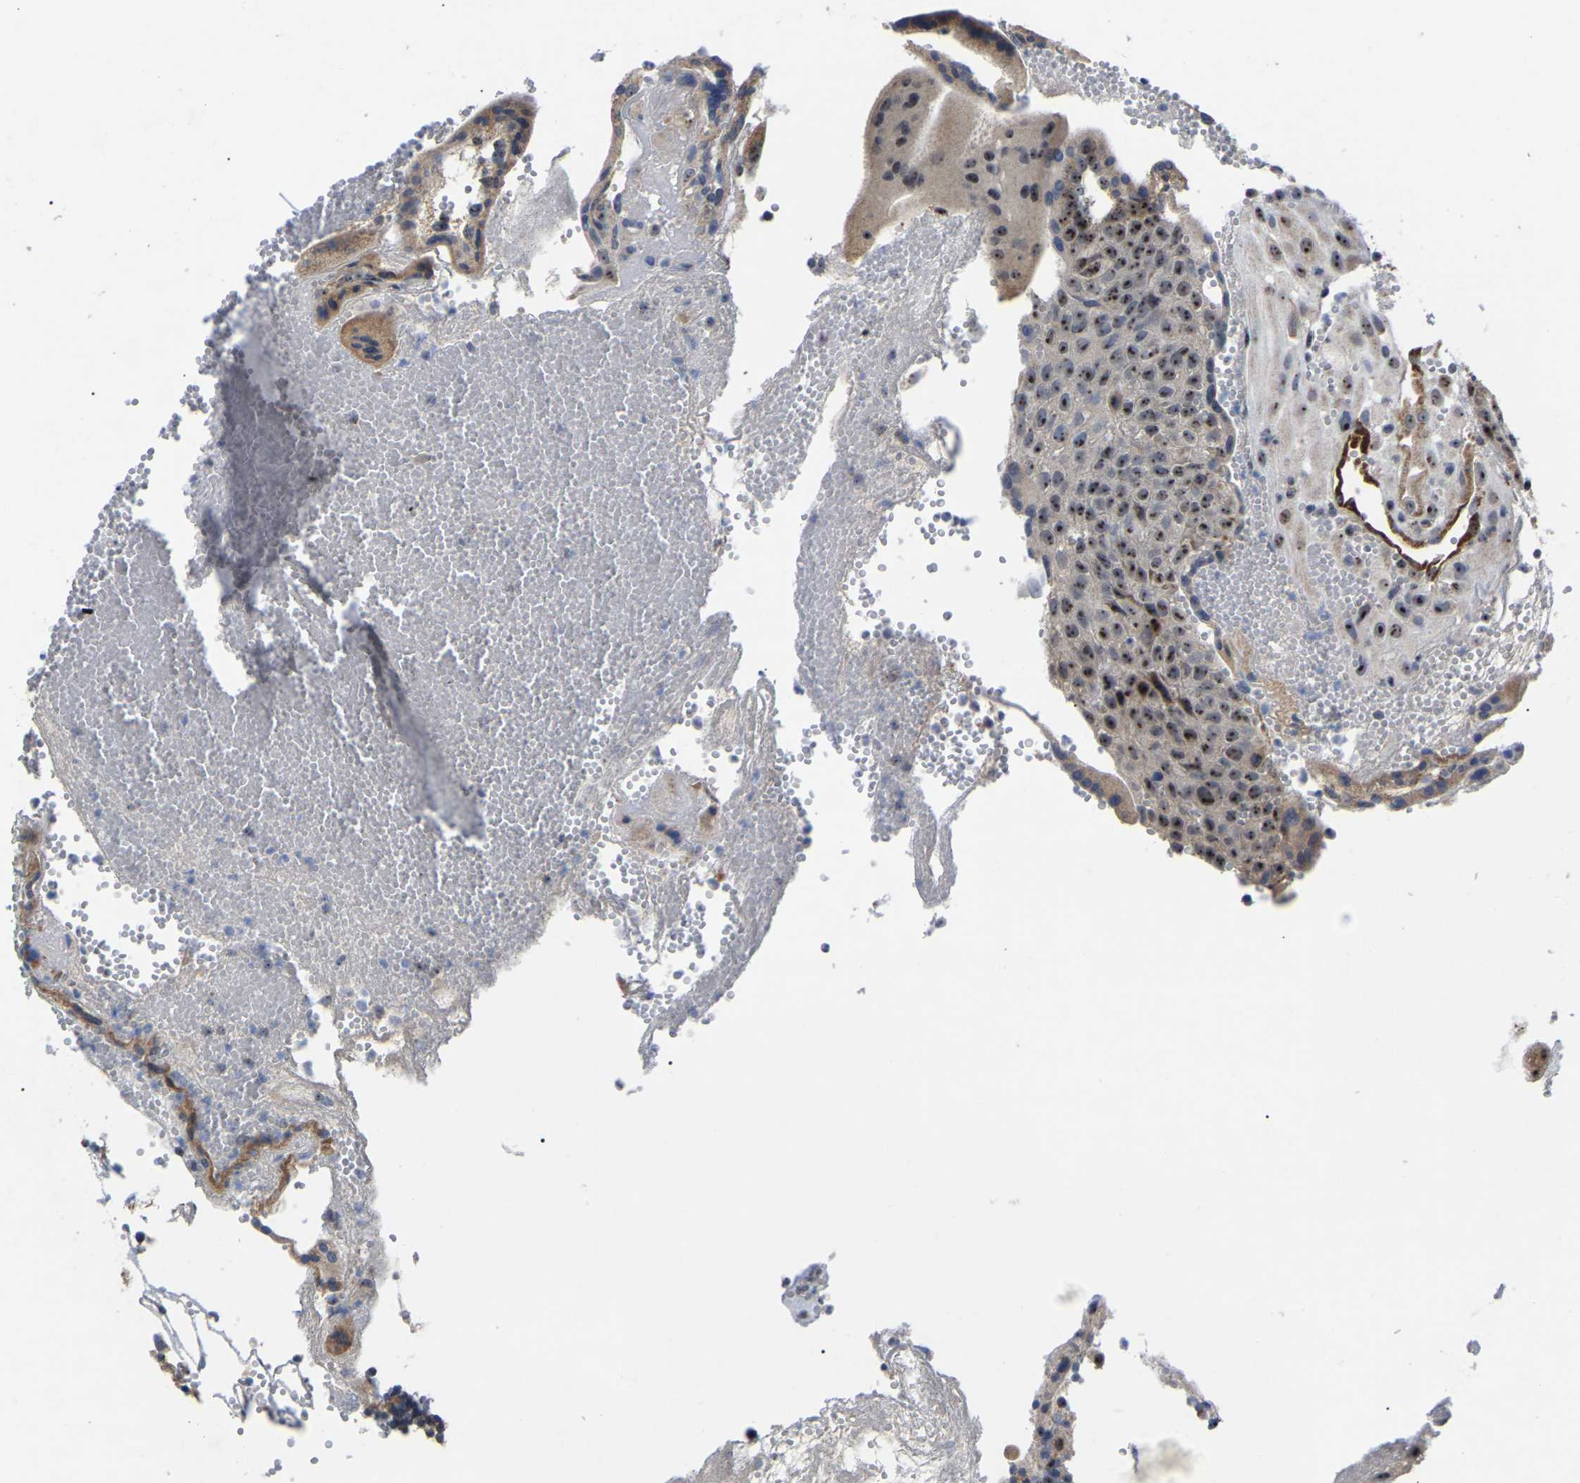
{"staining": {"intensity": "strong", "quantity": ">75%", "location": "nuclear"}, "tissue": "placenta", "cell_type": "Decidual cells", "image_type": "normal", "snomed": [{"axis": "morphology", "description": "Normal tissue, NOS"}, {"axis": "topography", "description": "Placenta"}], "caption": "Protein analysis of benign placenta reveals strong nuclear staining in approximately >75% of decidual cells. The staining was performed using DAB (3,3'-diaminobenzidine) to visualize the protein expression in brown, while the nuclei were stained in blue with hematoxylin (Magnification: 20x).", "gene": "NOP53", "patient": {"sex": "female", "age": 18}}